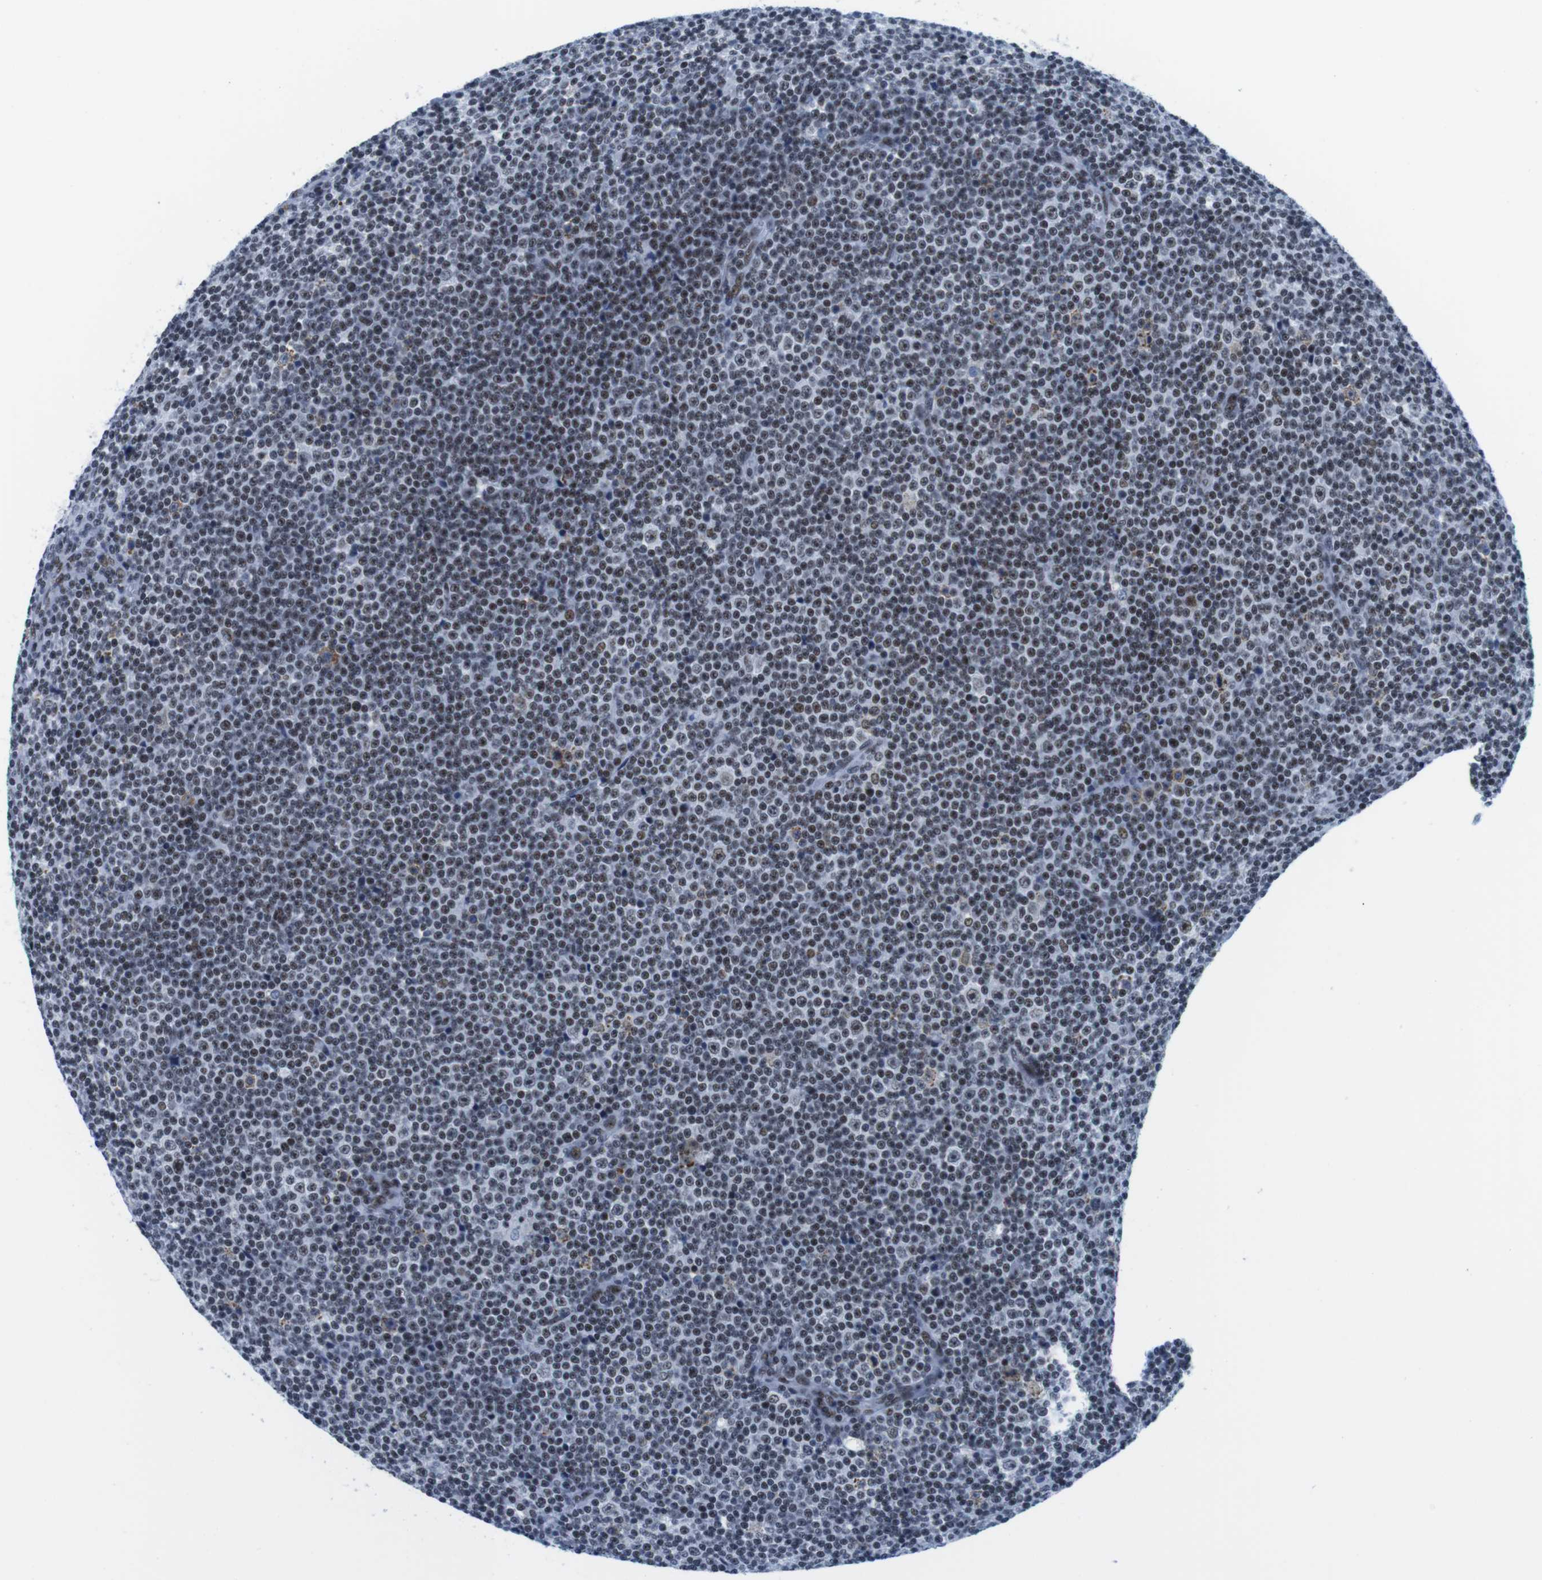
{"staining": {"intensity": "moderate", "quantity": ">75%", "location": "nuclear"}, "tissue": "lymphoma", "cell_type": "Tumor cells", "image_type": "cancer", "snomed": [{"axis": "morphology", "description": "Malignant lymphoma, non-Hodgkin's type, Low grade"}, {"axis": "topography", "description": "Lymph node"}], "caption": "This is an image of immunohistochemistry (IHC) staining of malignant lymphoma, non-Hodgkin's type (low-grade), which shows moderate positivity in the nuclear of tumor cells.", "gene": "IFI16", "patient": {"sex": "female", "age": 67}}